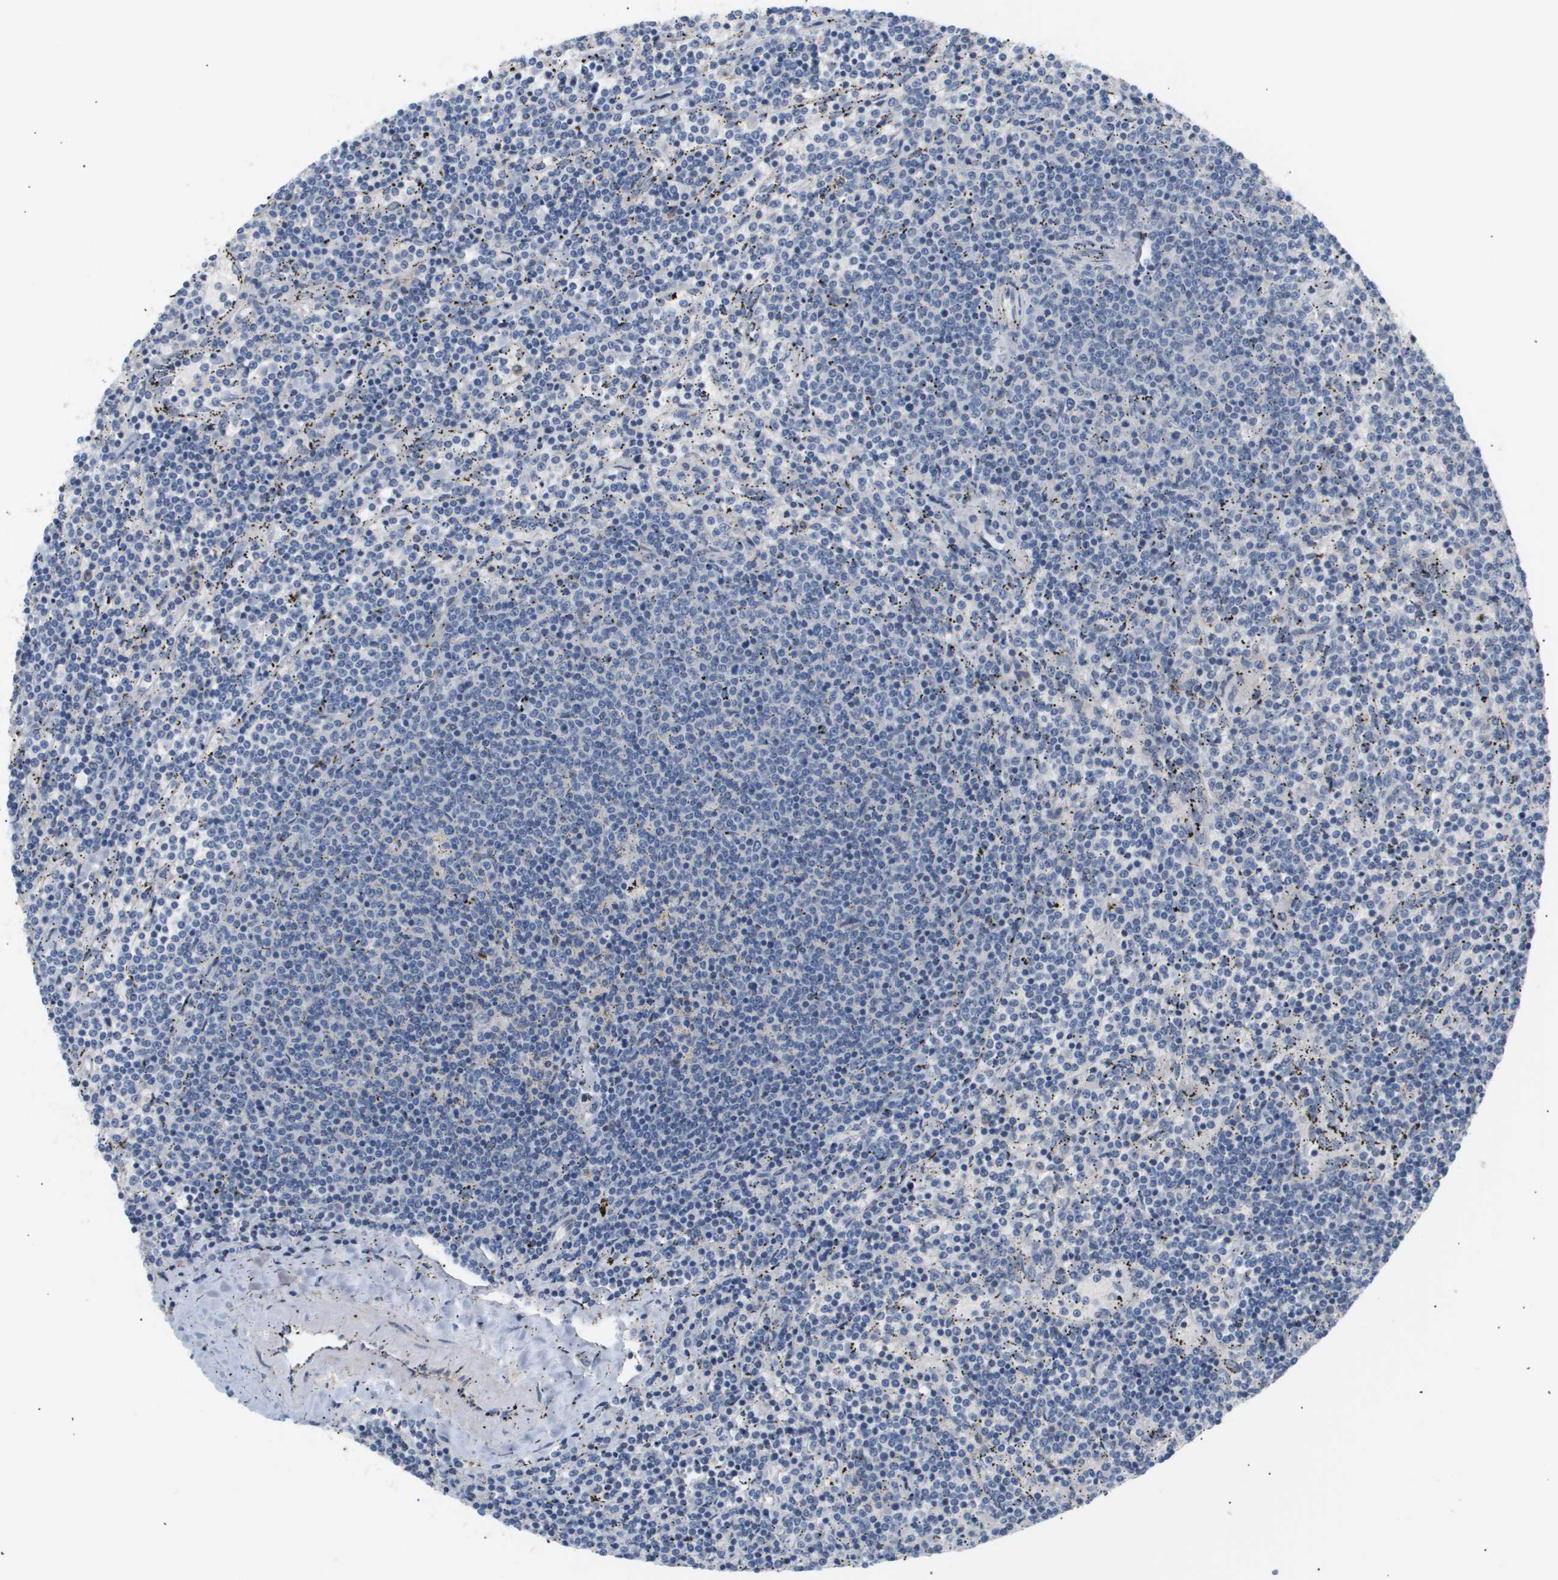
{"staining": {"intensity": "negative", "quantity": "none", "location": "none"}, "tissue": "lymphoma", "cell_type": "Tumor cells", "image_type": "cancer", "snomed": [{"axis": "morphology", "description": "Malignant lymphoma, non-Hodgkin's type, Low grade"}, {"axis": "topography", "description": "Spleen"}], "caption": "The immunohistochemistry (IHC) micrograph has no significant positivity in tumor cells of malignant lymphoma, non-Hodgkin's type (low-grade) tissue. (DAB (3,3'-diaminobenzidine) IHC visualized using brightfield microscopy, high magnification).", "gene": "CORO2B", "patient": {"sex": "female", "age": 50}}